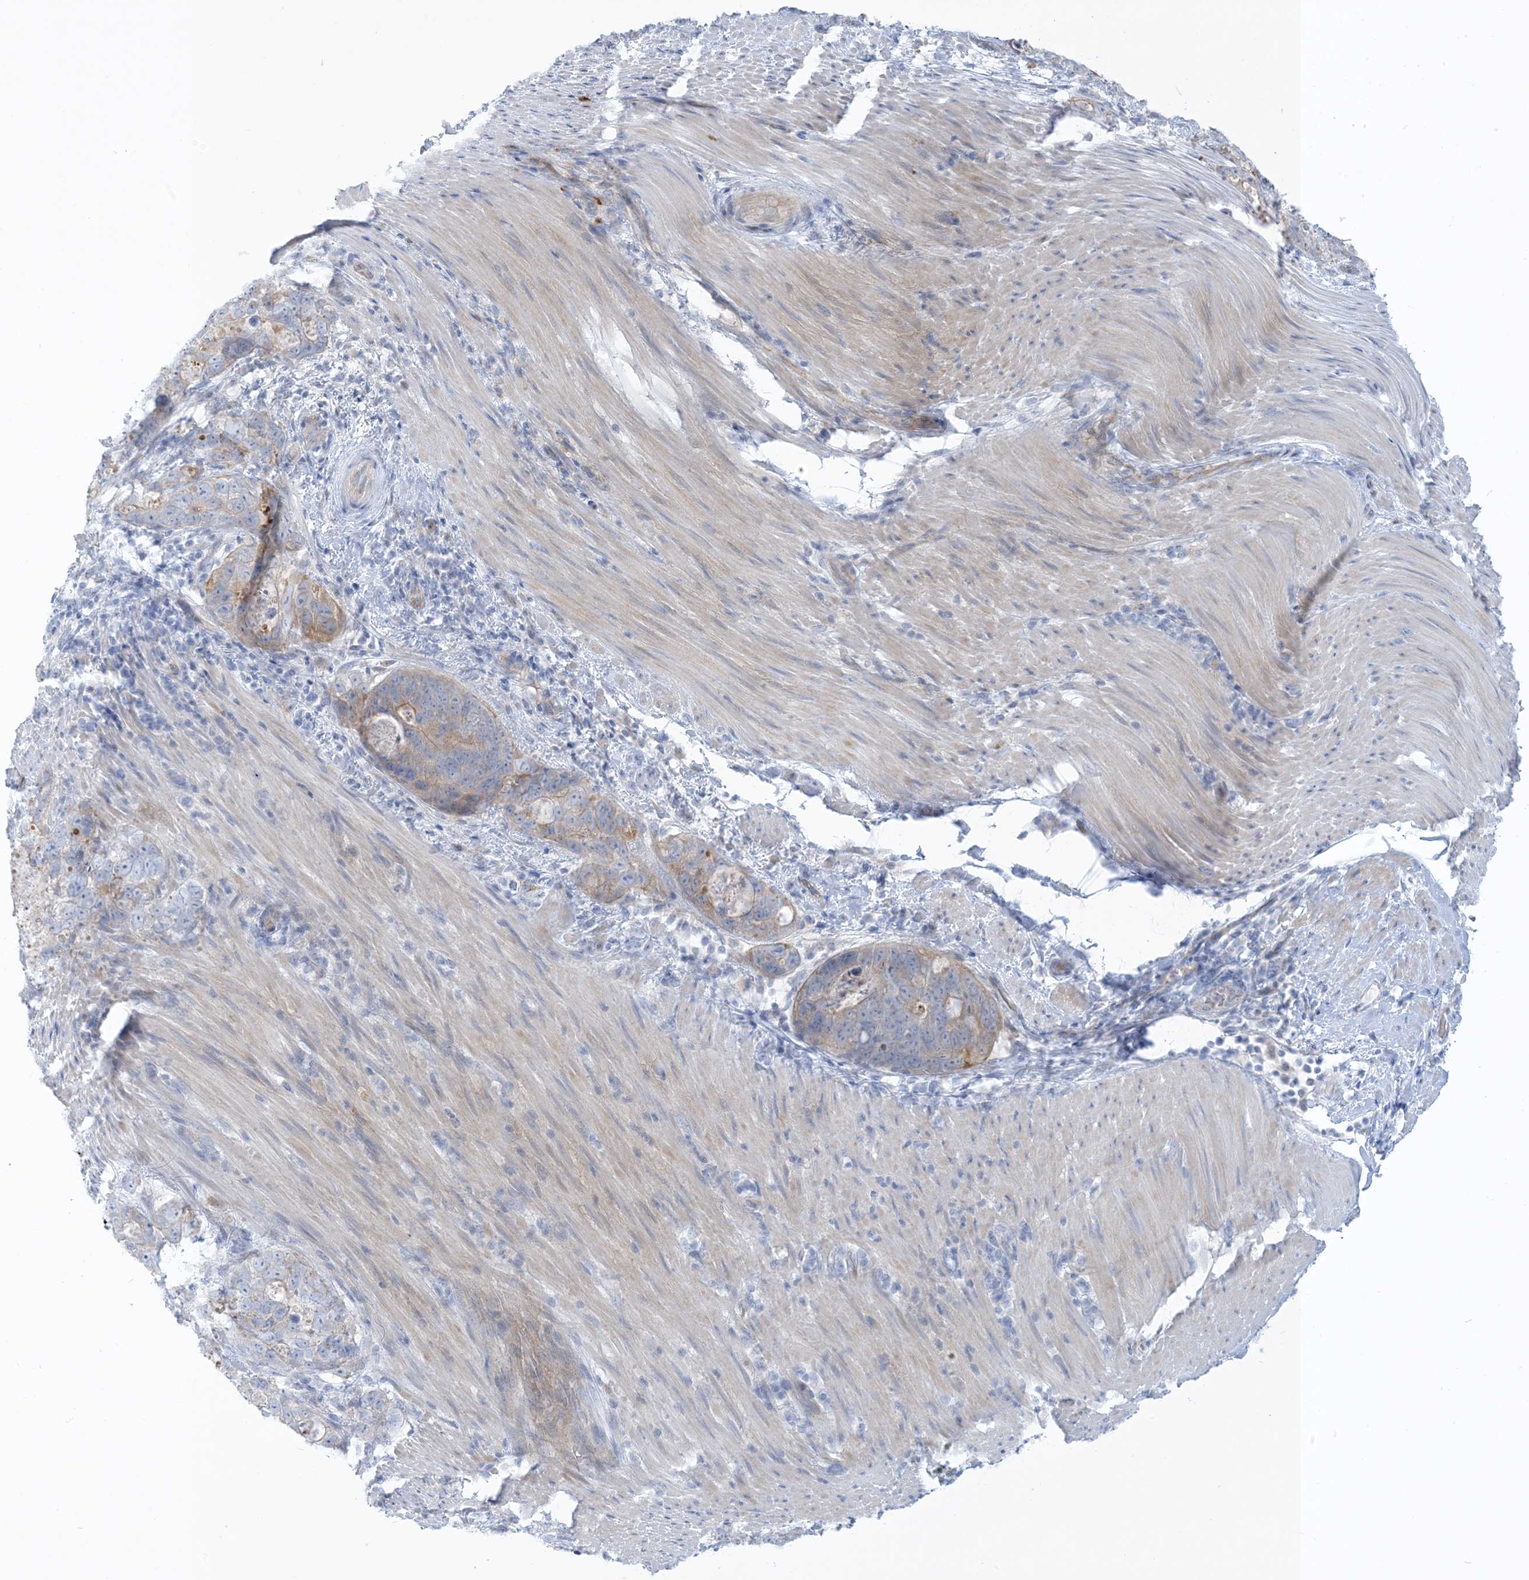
{"staining": {"intensity": "weak", "quantity": "<25%", "location": "cytoplasmic/membranous"}, "tissue": "stomach cancer", "cell_type": "Tumor cells", "image_type": "cancer", "snomed": [{"axis": "morphology", "description": "Normal tissue, NOS"}, {"axis": "morphology", "description": "Adenocarcinoma, NOS"}, {"axis": "topography", "description": "Stomach"}], "caption": "High power microscopy photomicrograph of an immunohistochemistry histopathology image of stomach adenocarcinoma, revealing no significant positivity in tumor cells. The staining is performed using DAB brown chromogen with nuclei counter-stained in using hematoxylin.", "gene": "XIRP2", "patient": {"sex": "female", "age": 89}}